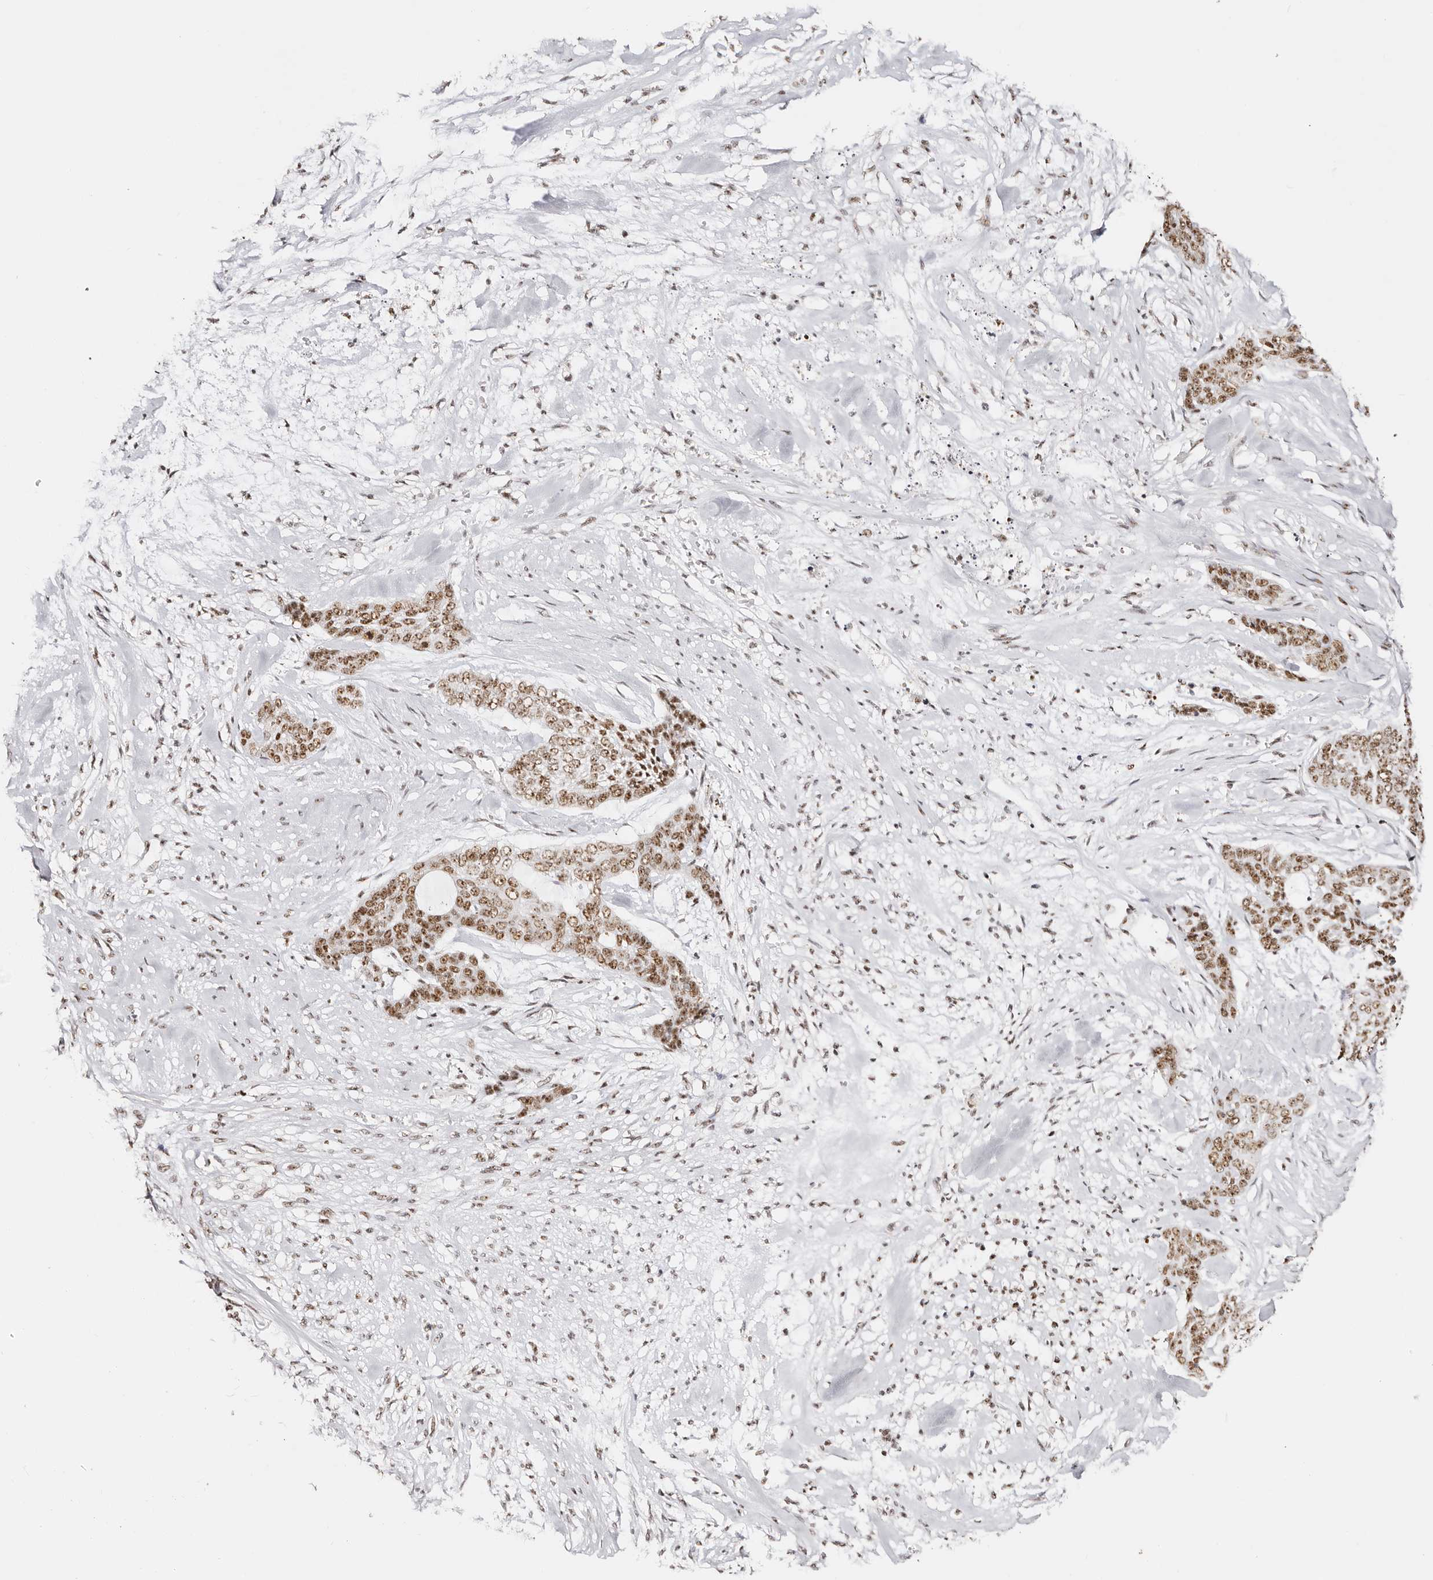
{"staining": {"intensity": "moderate", "quantity": ">75%", "location": "nuclear"}, "tissue": "skin cancer", "cell_type": "Tumor cells", "image_type": "cancer", "snomed": [{"axis": "morphology", "description": "Basal cell carcinoma"}, {"axis": "topography", "description": "Skin"}], "caption": "Protein expression analysis of human skin cancer (basal cell carcinoma) reveals moderate nuclear staining in about >75% of tumor cells. (DAB IHC, brown staining for protein, blue staining for nuclei).", "gene": "IQGAP3", "patient": {"sex": "female", "age": 64}}